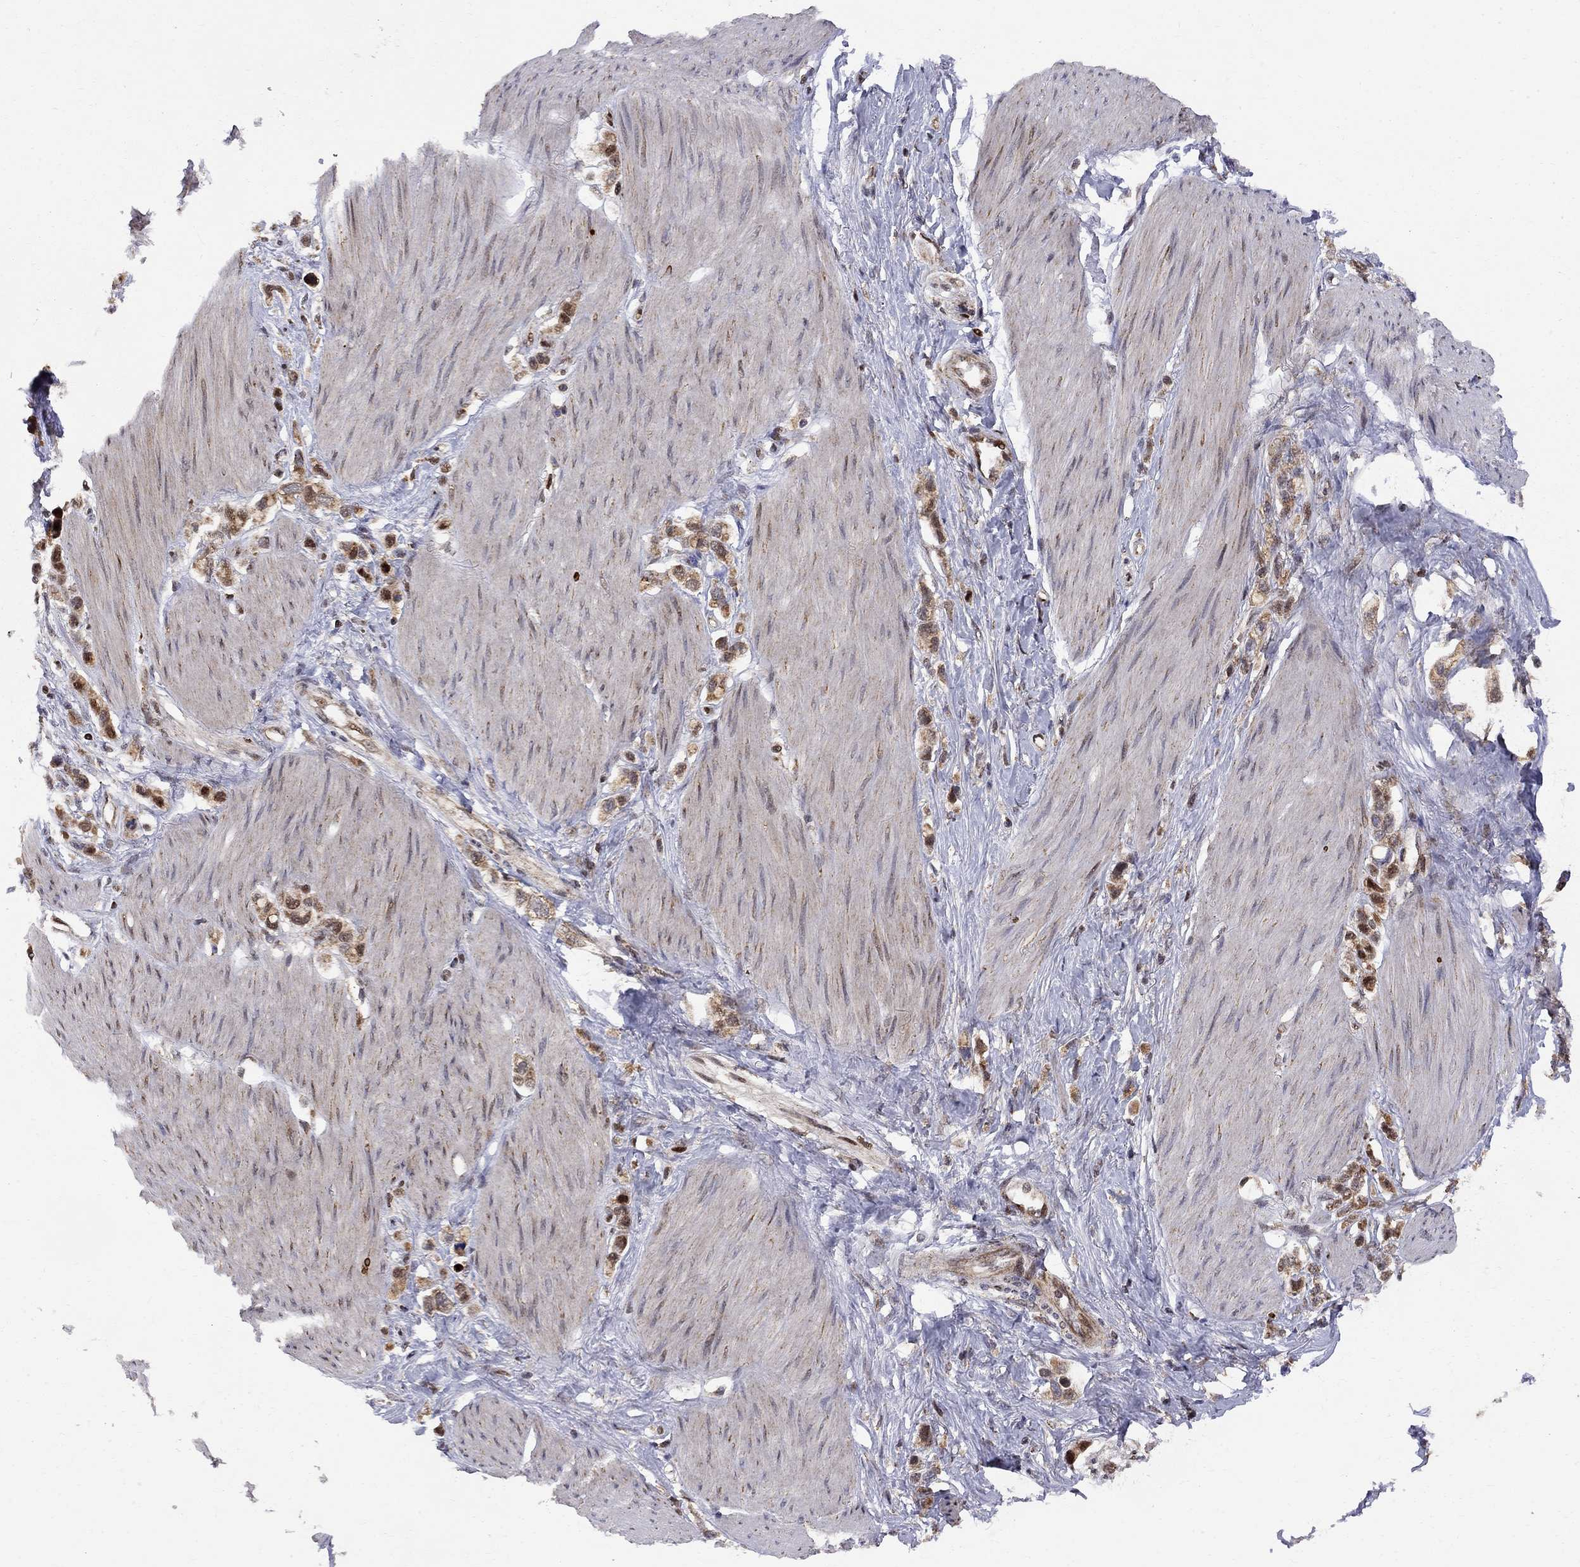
{"staining": {"intensity": "strong", "quantity": "25%-75%", "location": "cytoplasmic/membranous,nuclear"}, "tissue": "stomach cancer", "cell_type": "Tumor cells", "image_type": "cancer", "snomed": [{"axis": "morphology", "description": "Normal tissue, NOS"}, {"axis": "morphology", "description": "Adenocarcinoma, NOS"}, {"axis": "morphology", "description": "Adenocarcinoma, High grade"}, {"axis": "topography", "description": "Stomach, upper"}, {"axis": "topography", "description": "Stomach"}], "caption": "High-magnification brightfield microscopy of adenocarcinoma (high-grade) (stomach) stained with DAB (brown) and counterstained with hematoxylin (blue). tumor cells exhibit strong cytoplasmic/membranous and nuclear staining is identified in approximately25%-75% of cells.", "gene": "ELOB", "patient": {"sex": "female", "age": 65}}